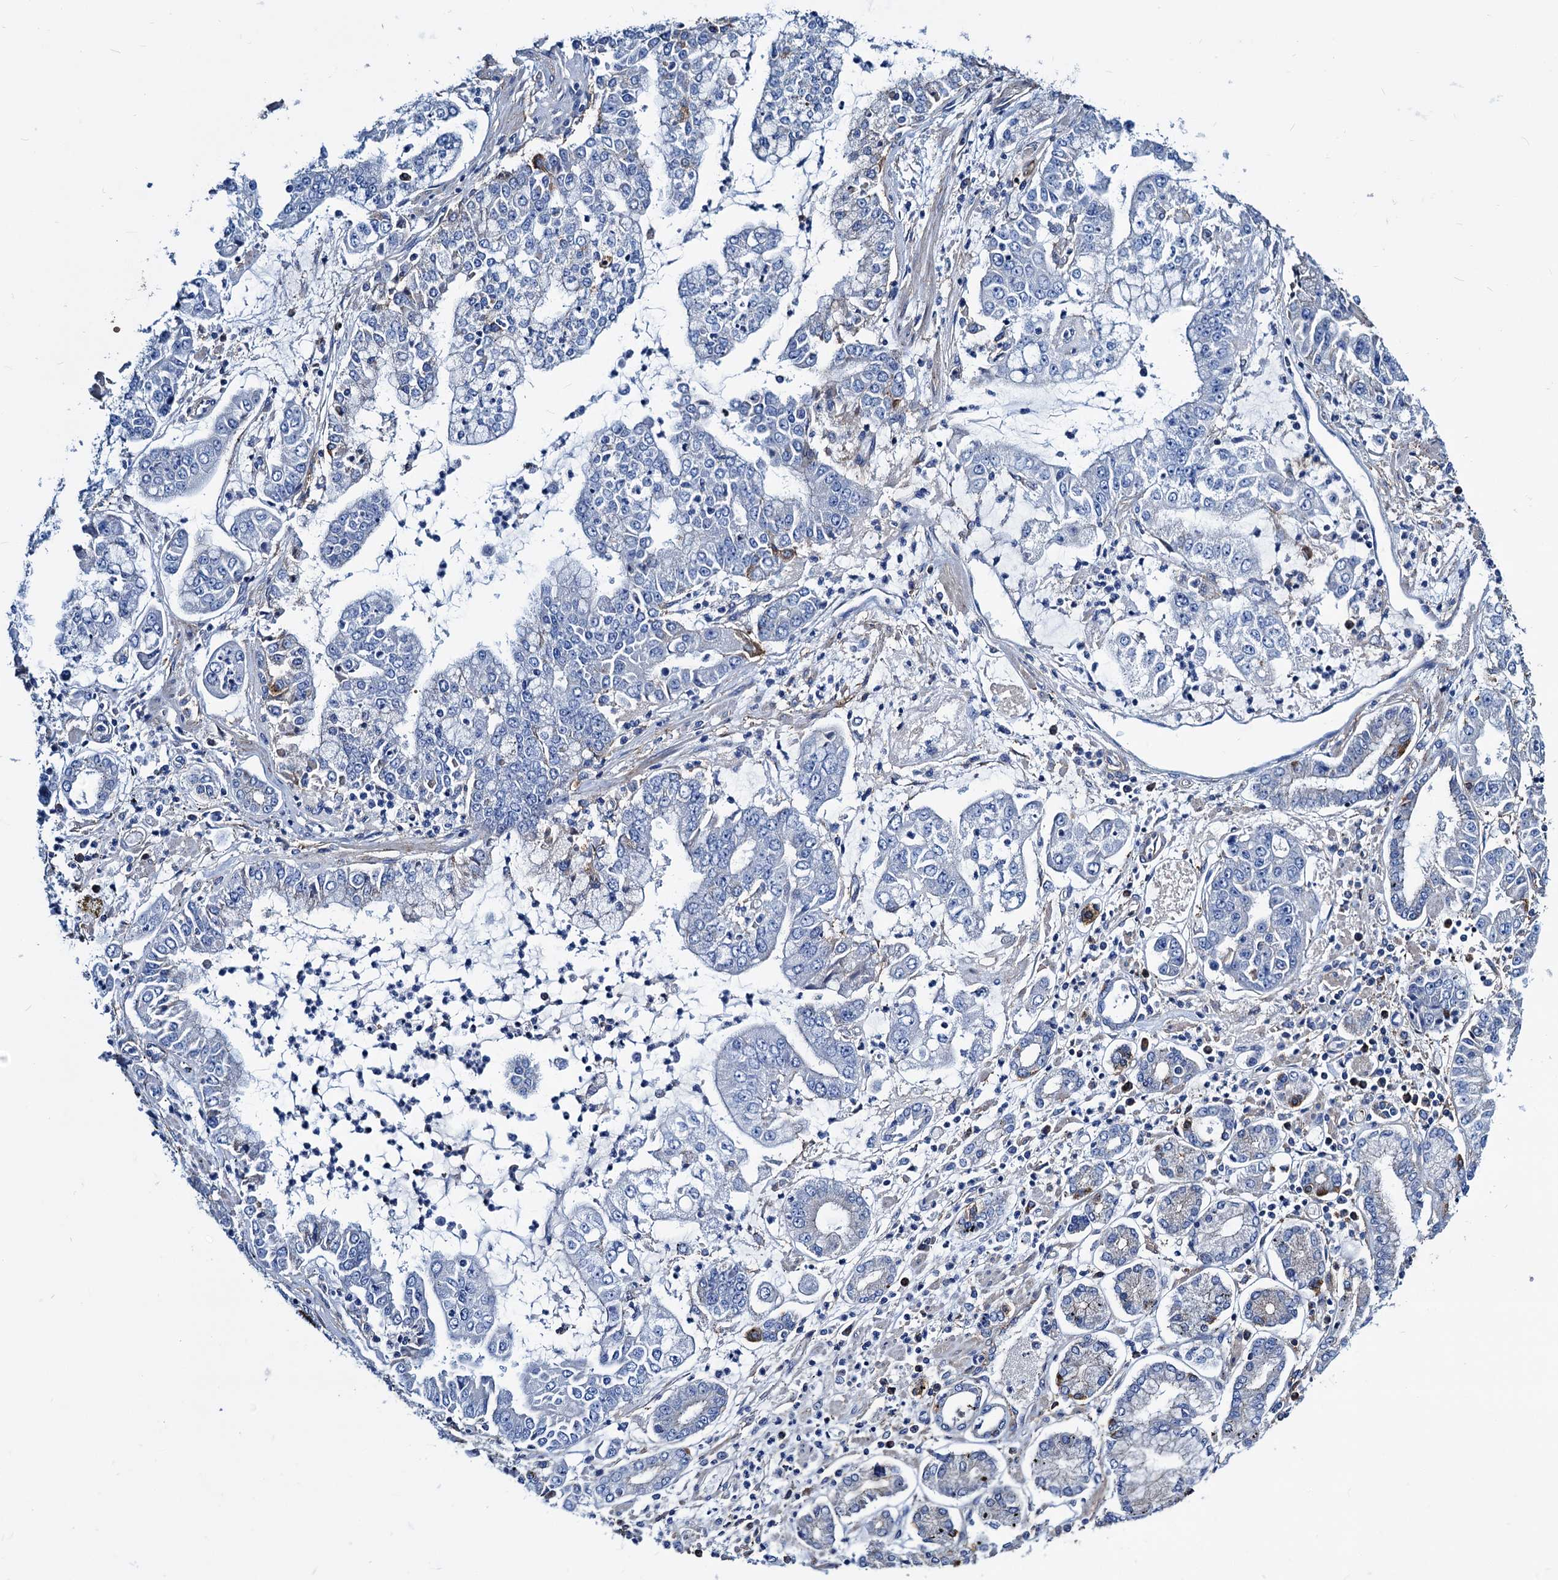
{"staining": {"intensity": "negative", "quantity": "none", "location": "none"}, "tissue": "stomach cancer", "cell_type": "Tumor cells", "image_type": "cancer", "snomed": [{"axis": "morphology", "description": "Adenocarcinoma, NOS"}, {"axis": "topography", "description": "Stomach"}], "caption": "Immunohistochemical staining of human adenocarcinoma (stomach) shows no significant staining in tumor cells.", "gene": "GCOM1", "patient": {"sex": "male", "age": 76}}